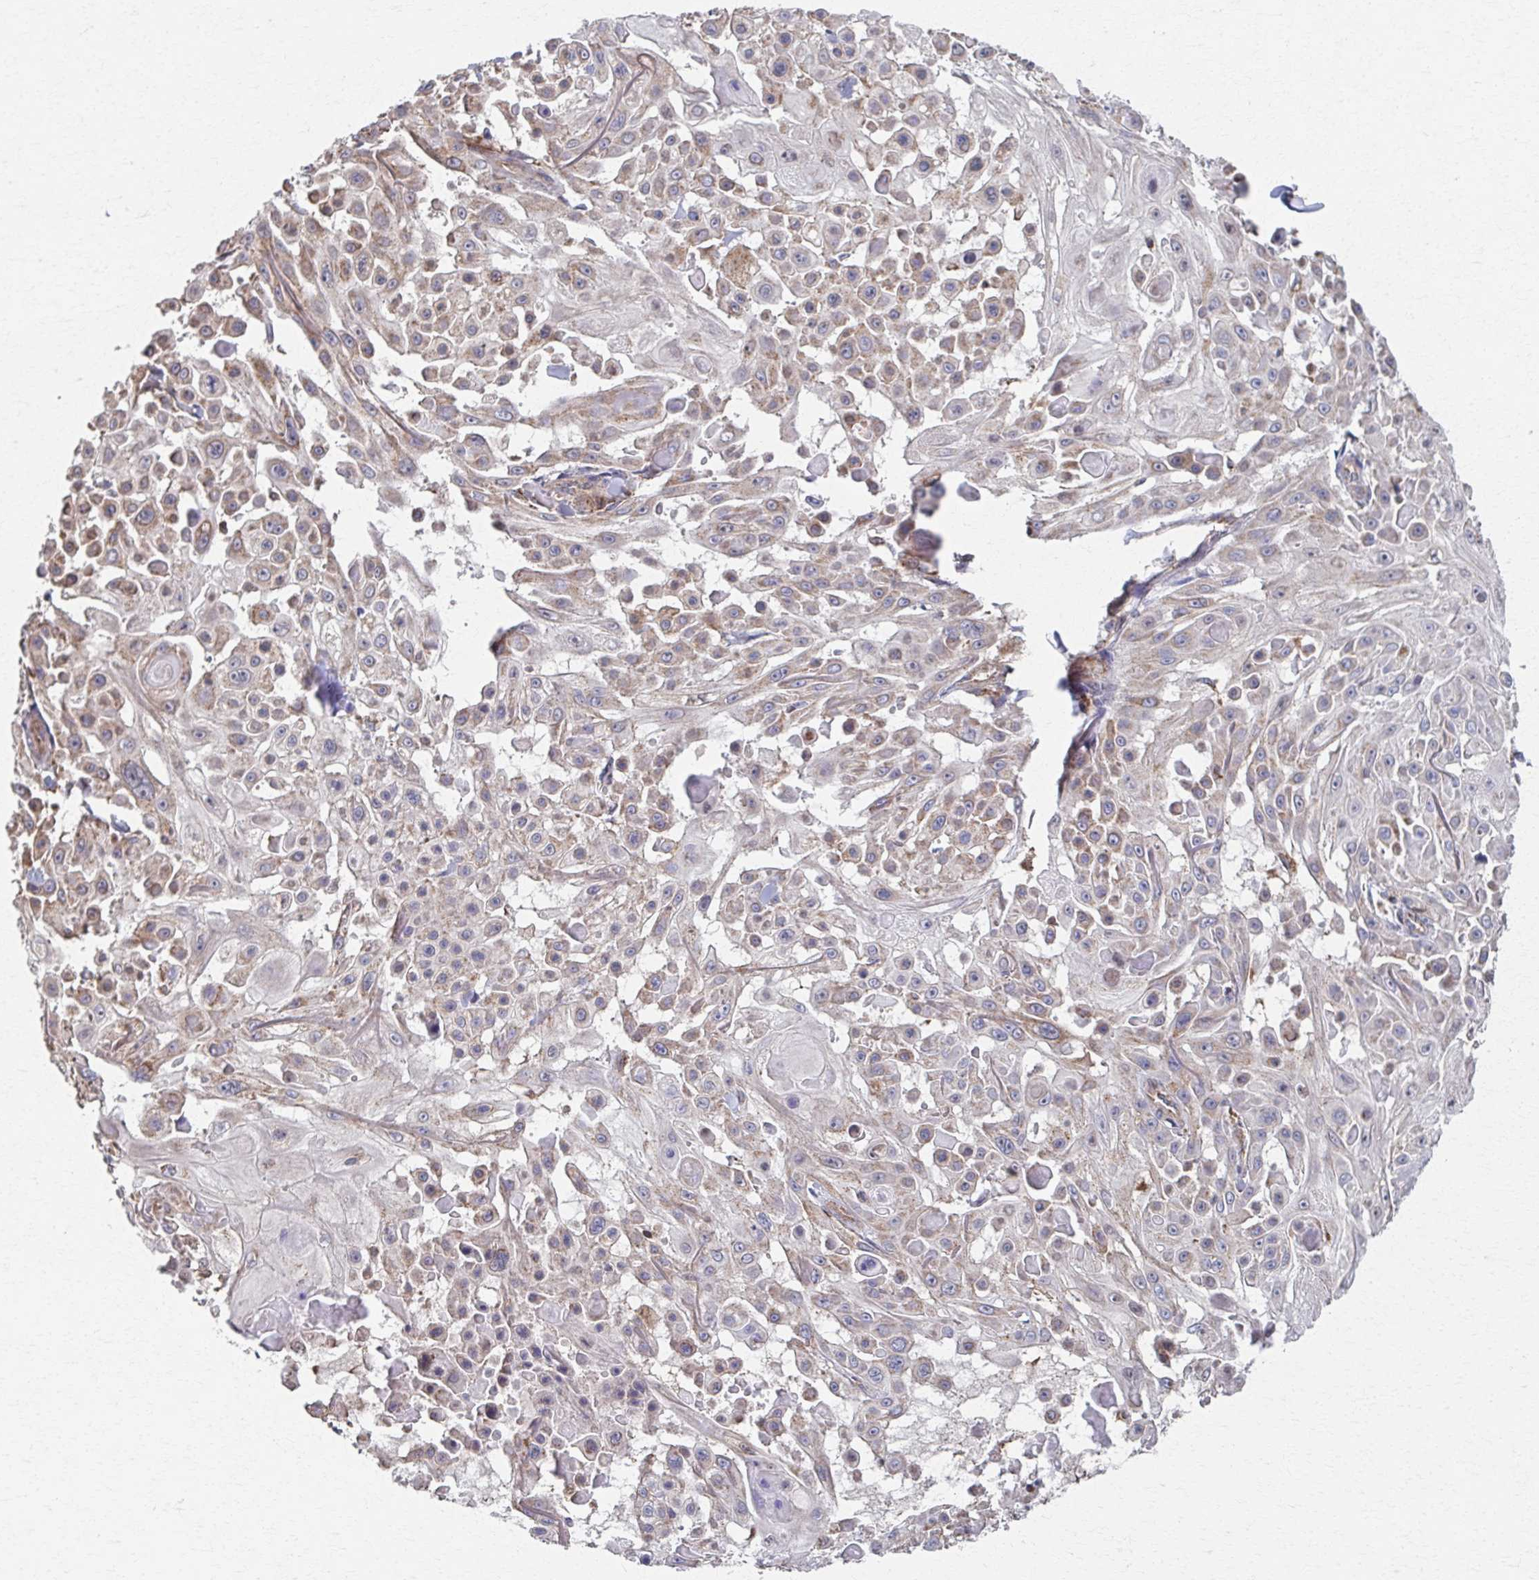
{"staining": {"intensity": "moderate", "quantity": "25%-75%", "location": "cytoplasmic/membranous"}, "tissue": "skin cancer", "cell_type": "Tumor cells", "image_type": "cancer", "snomed": [{"axis": "morphology", "description": "Squamous cell carcinoma, NOS"}, {"axis": "topography", "description": "Skin"}], "caption": "IHC photomicrograph of squamous cell carcinoma (skin) stained for a protein (brown), which exhibits medium levels of moderate cytoplasmic/membranous expression in about 25%-75% of tumor cells.", "gene": "KLHL34", "patient": {"sex": "male", "age": 91}}